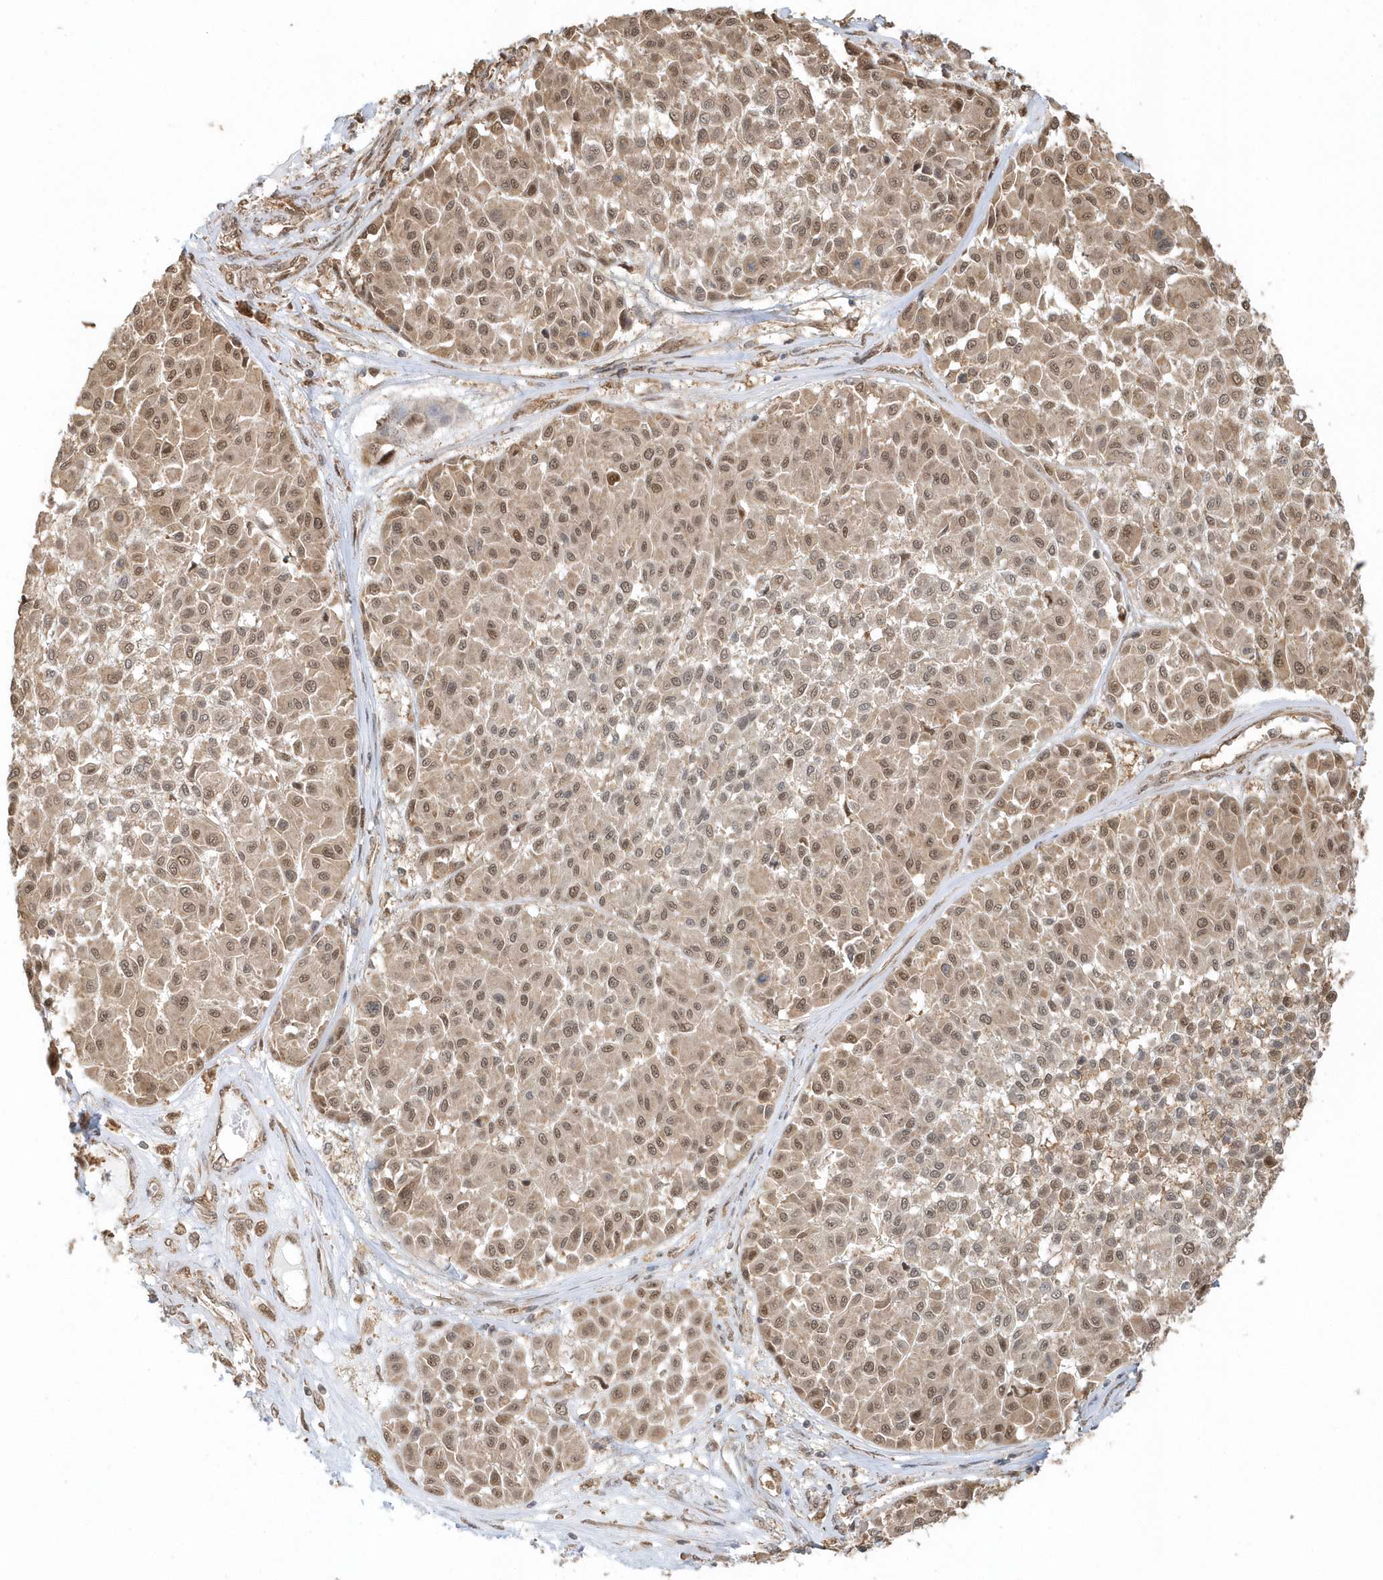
{"staining": {"intensity": "moderate", "quantity": ">75%", "location": "nuclear"}, "tissue": "melanoma", "cell_type": "Tumor cells", "image_type": "cancer", "snomed": [{"axis": "morphology", "description": "Malignant melanoma, Metastatic site"}, {"axis": "topography", "description": "Soft tissue"}], "caption": "Immunohistochemistry histopathology image of neoplastic tissue: human malignant melanoma (metastatic site) stained using immunohistochemistry exhibits medium levels of moderate protein expression localized specifically in the nuclear of tumor cells, appearing as a nuclear brown color.", "gene": "PSMD6", "patient": {"sex": "male", "age": 41}}